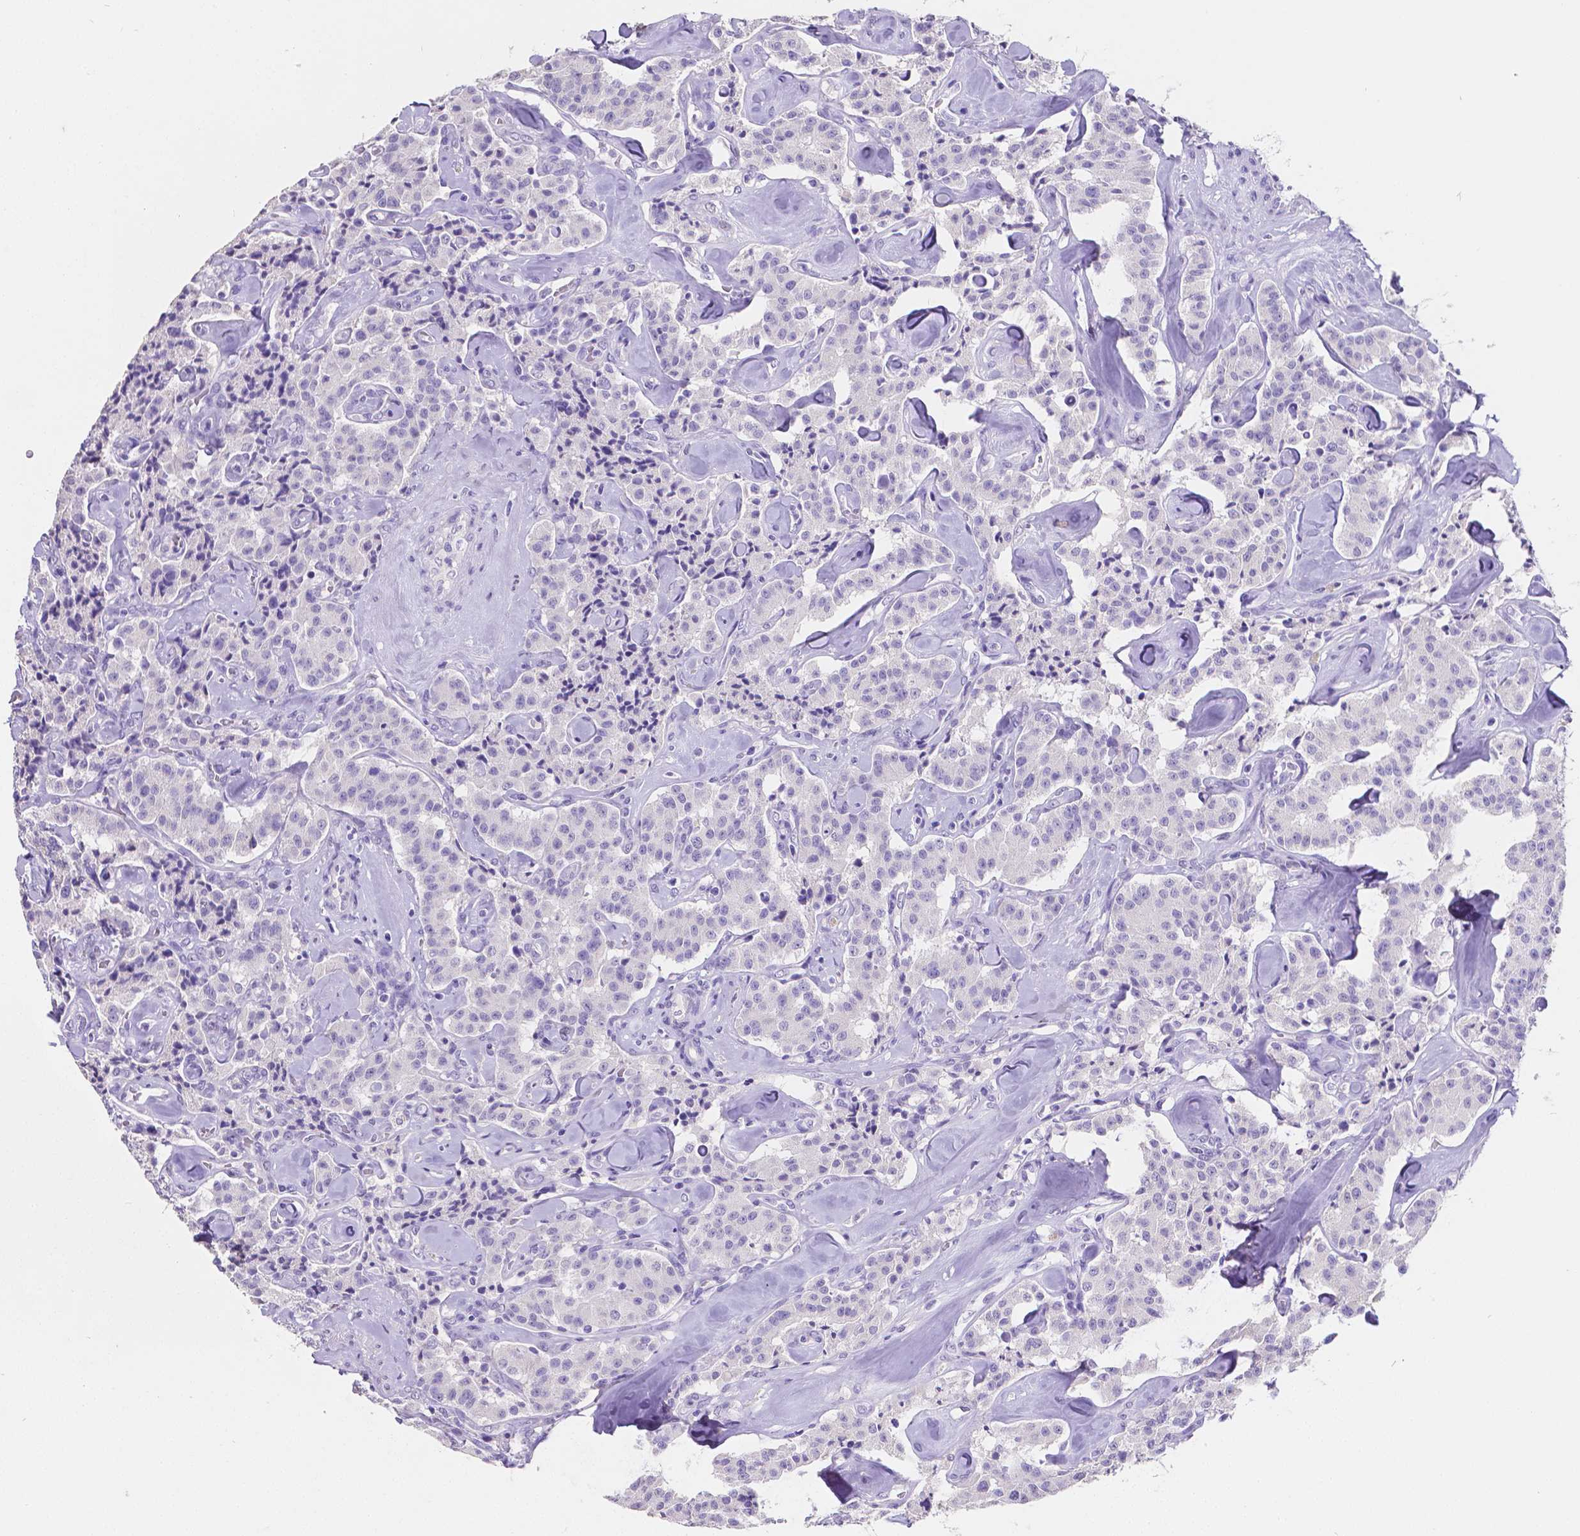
{"staining": {"intensity": "negative", "quantity": "none", "location": "none"}, "tissue": "carcinoid", "cell_type": "Tumor cells", "image_type": "cancer", "snomed": [{"axis": "morphology", "description": "Carcinoid, malignant, NOS"}, {"axis": "topography", "description": "Pancreas"}], "caption": "An image of malignant carcinoid stained for a protein shows no brown staining in tumor cells.", "gene": "SATB2", "patient": {"sex": "male", "age": 41}}